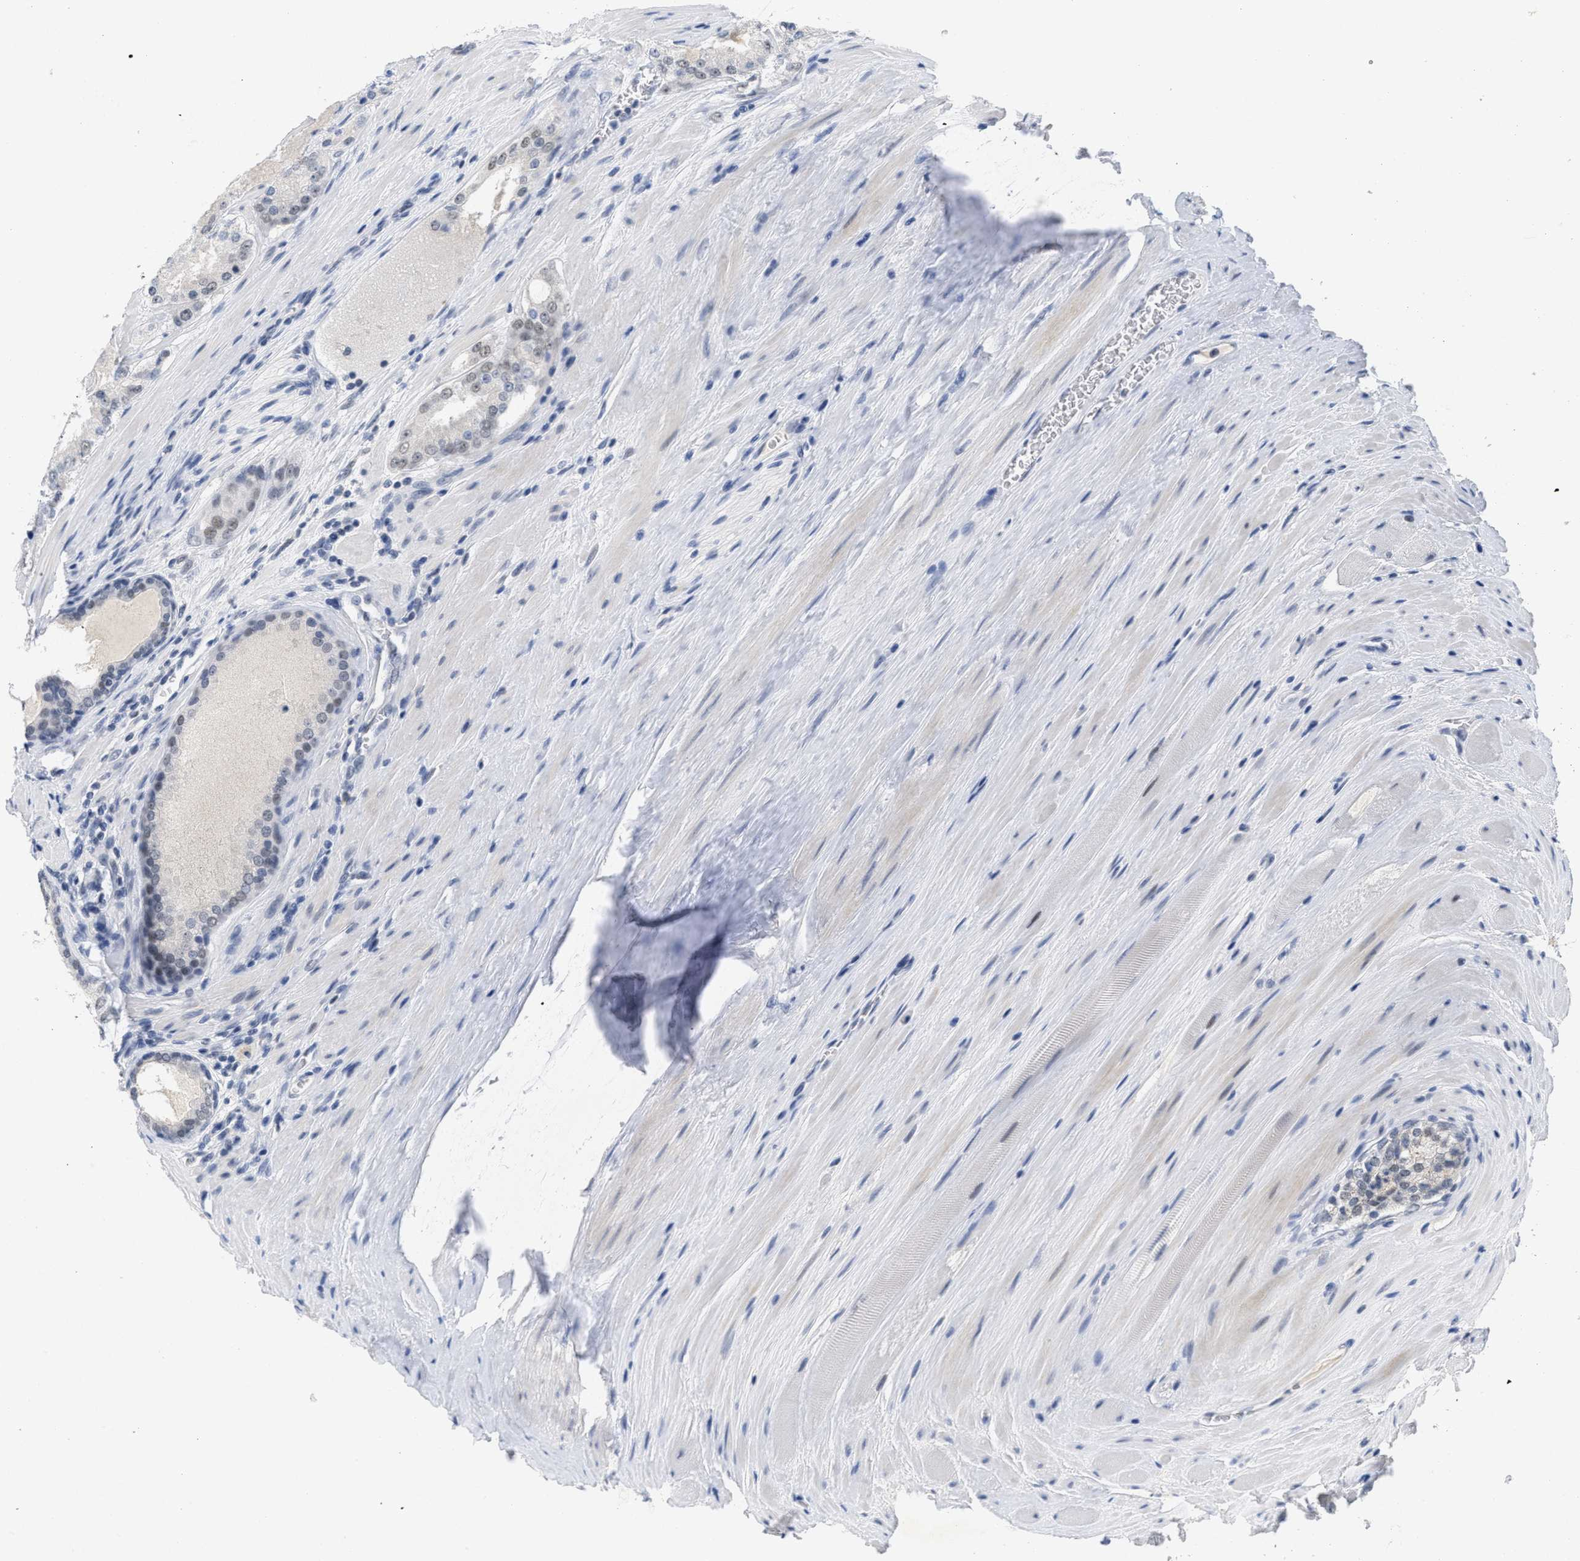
{"staining": {"intensity": "negative", "quantity": "none", "location": "none"}, "tissue": "prostate cancer", "cell_type": "Tumor cells", "image_type": "cancer", "snomed": [{"axis": "morphology", "description": "Adenocarcinoma, Low grade"}, {"axis": "topography", "description": "Prostate"}], "caption": "DAB immunohistochemical staining of prostate cancer (adenocarcinoma (low-grade)) displays no significant positivity in tumor cells.", "gene": "GGNBP2", "patient": {"sex": "male", "age": 70}}